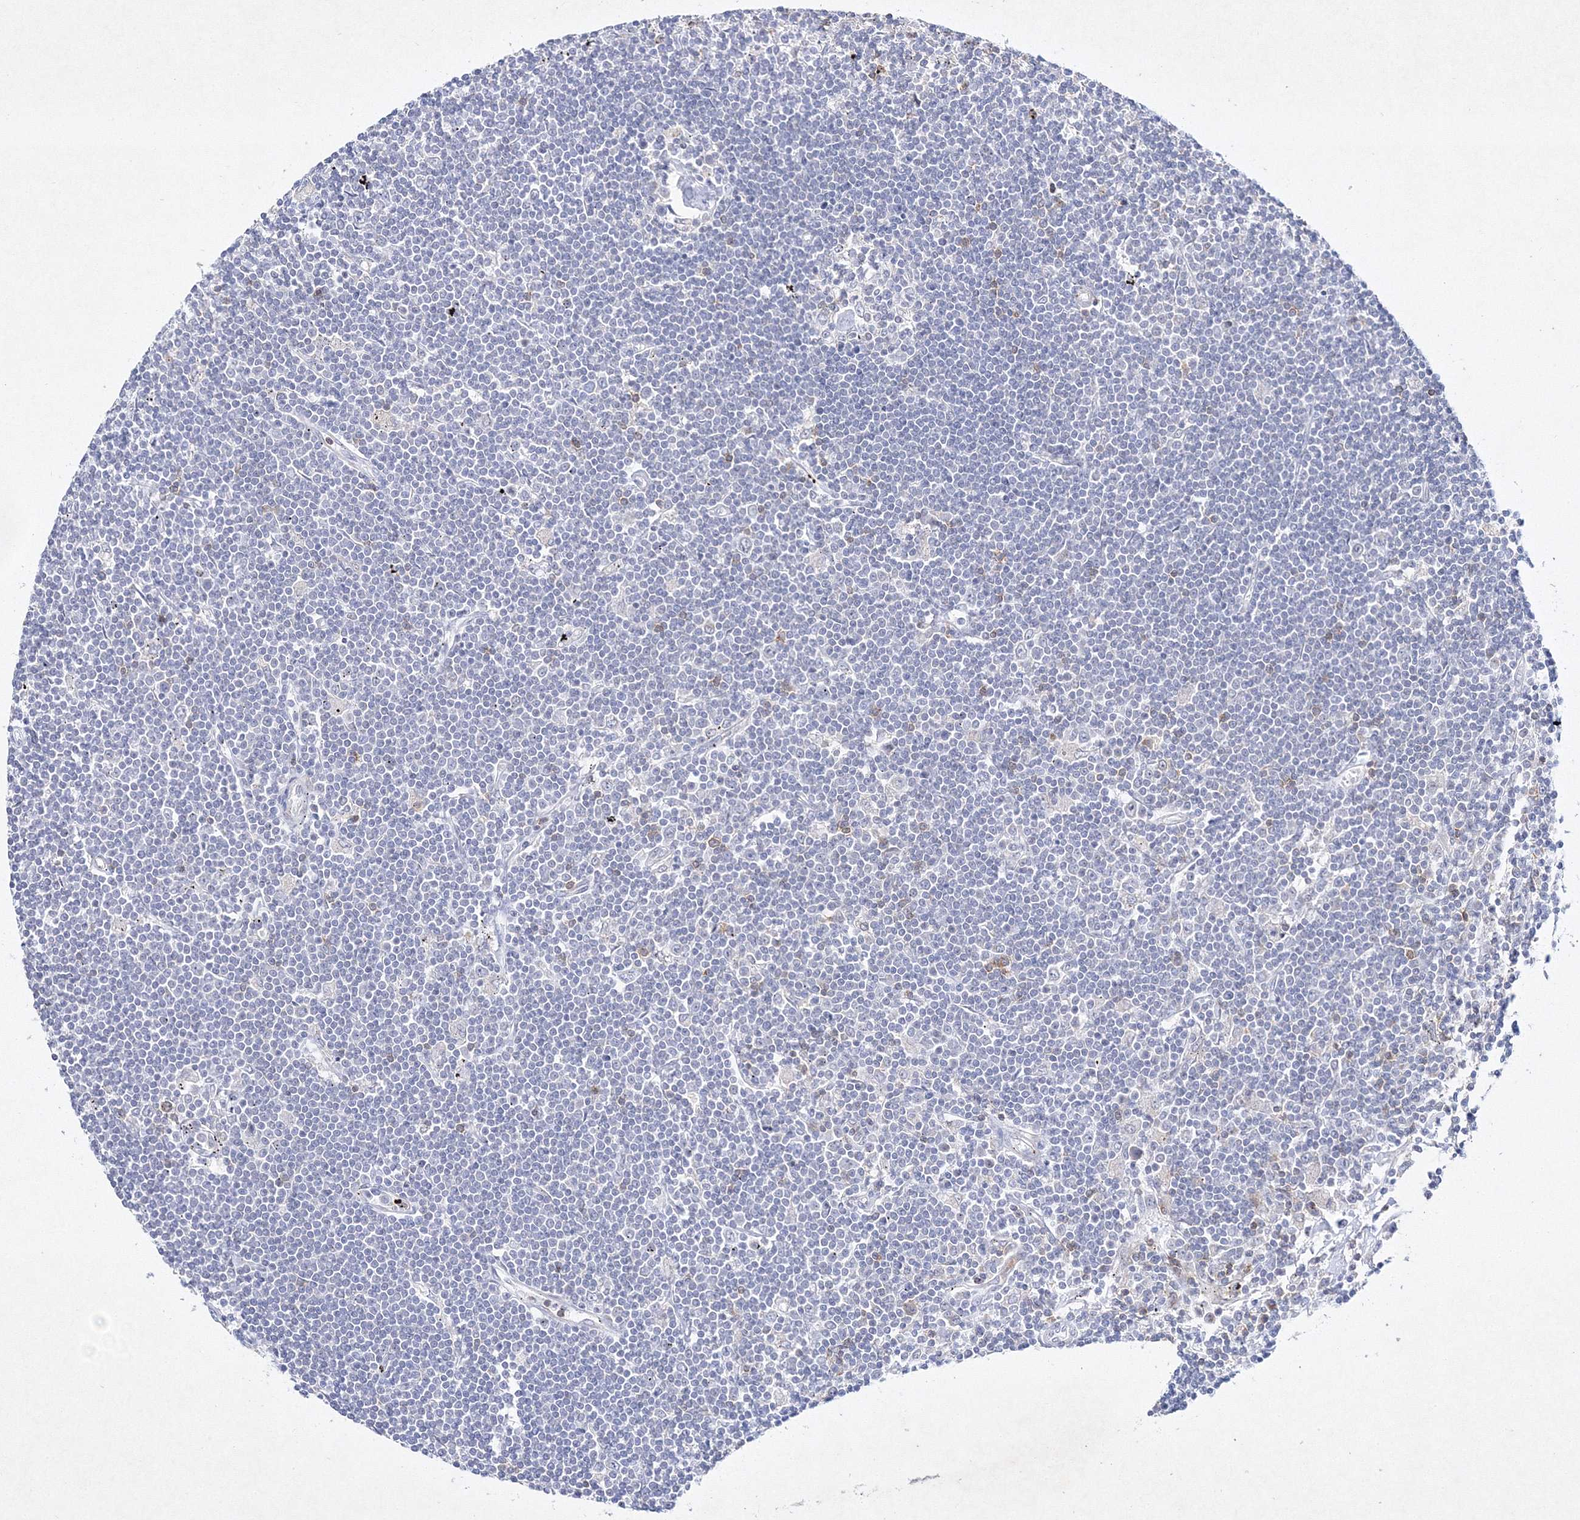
{"staining": {"intensity": "negative", "quantity": "none", "location": "none"}, "tissue": "lymphoma", "cell_type": "Tumor cells", "image_type": "cancer", "snomed": [{"axis": "morphology", "description": "Malignant lymphoma, non-Hodgkin's type, Low grade"}, {"axis": "topography", "description": "Spleen"}], "caption": "An immunohistochemistry image of low-grade malignant lymphoma, non-Hodgkin's type is shown. There is no staining in tumor cells of low-grade malignant lymphoma, non-Hodgkin's type.", "gene": "HCST", "patient": {"sex": "male", "age": 76}}